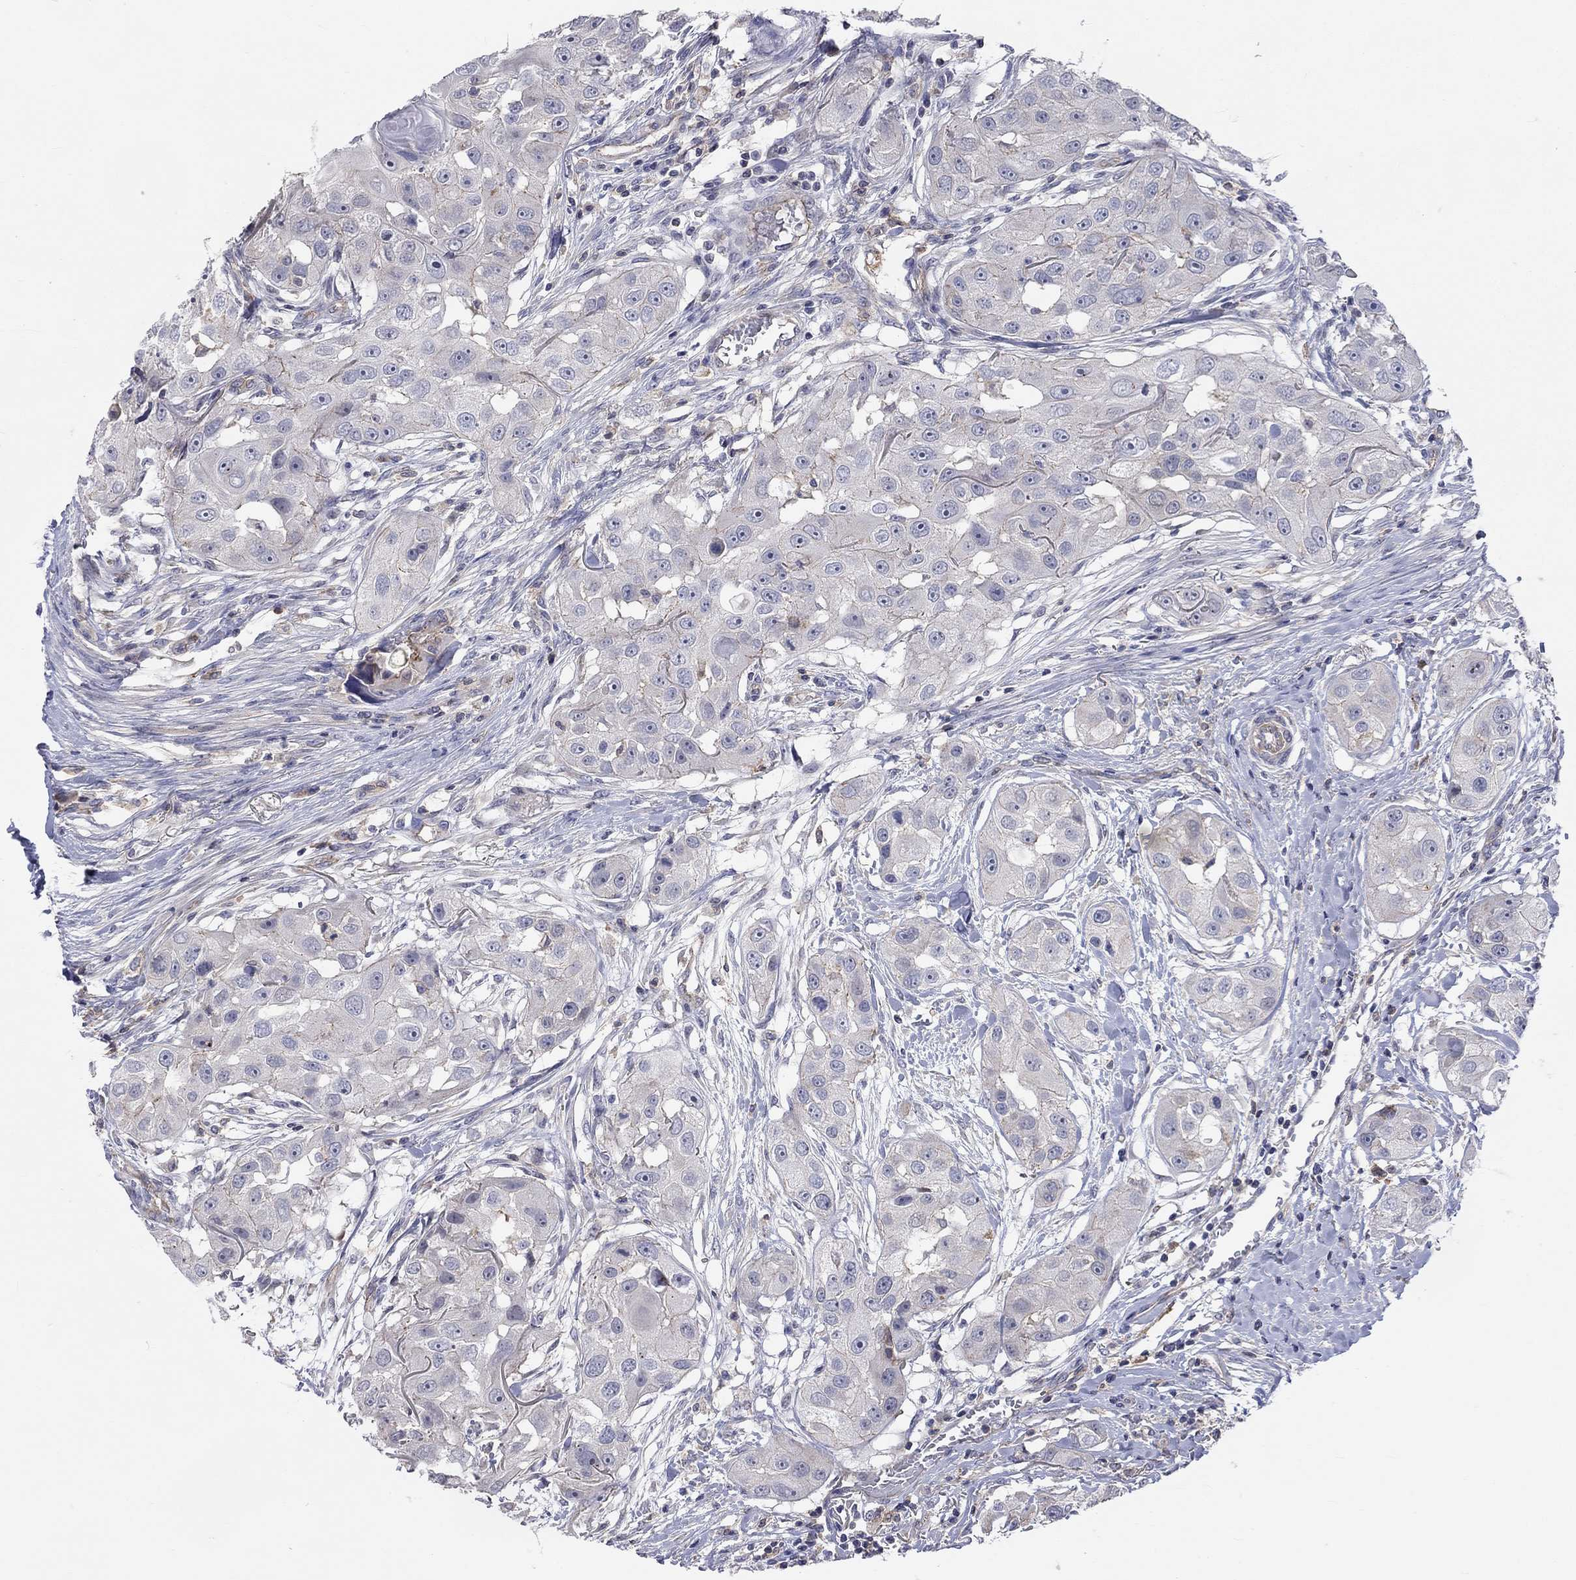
{"staining": {"intensity": "weak", "quantity": "<25%", "location": "cytoplasmic/membranous"}, "tissue": "head and neck cancer", "cell_type": "Tumor cells", "image_type": "cancer", "snomed": [{"axis": "morphology", "description": "Squamous cell carcinoma, NOS"}, {"axis": "topography", "description": "Head-Neck"}], "caption": "Immunohistochemistry micrograph of neoplastic tissue: head and neck cancer stained with DAB exhibits no significant protein expression in tumor cells.", "gene": "PCDHGA10", "patient": {"sex": "male", "age": 51}}